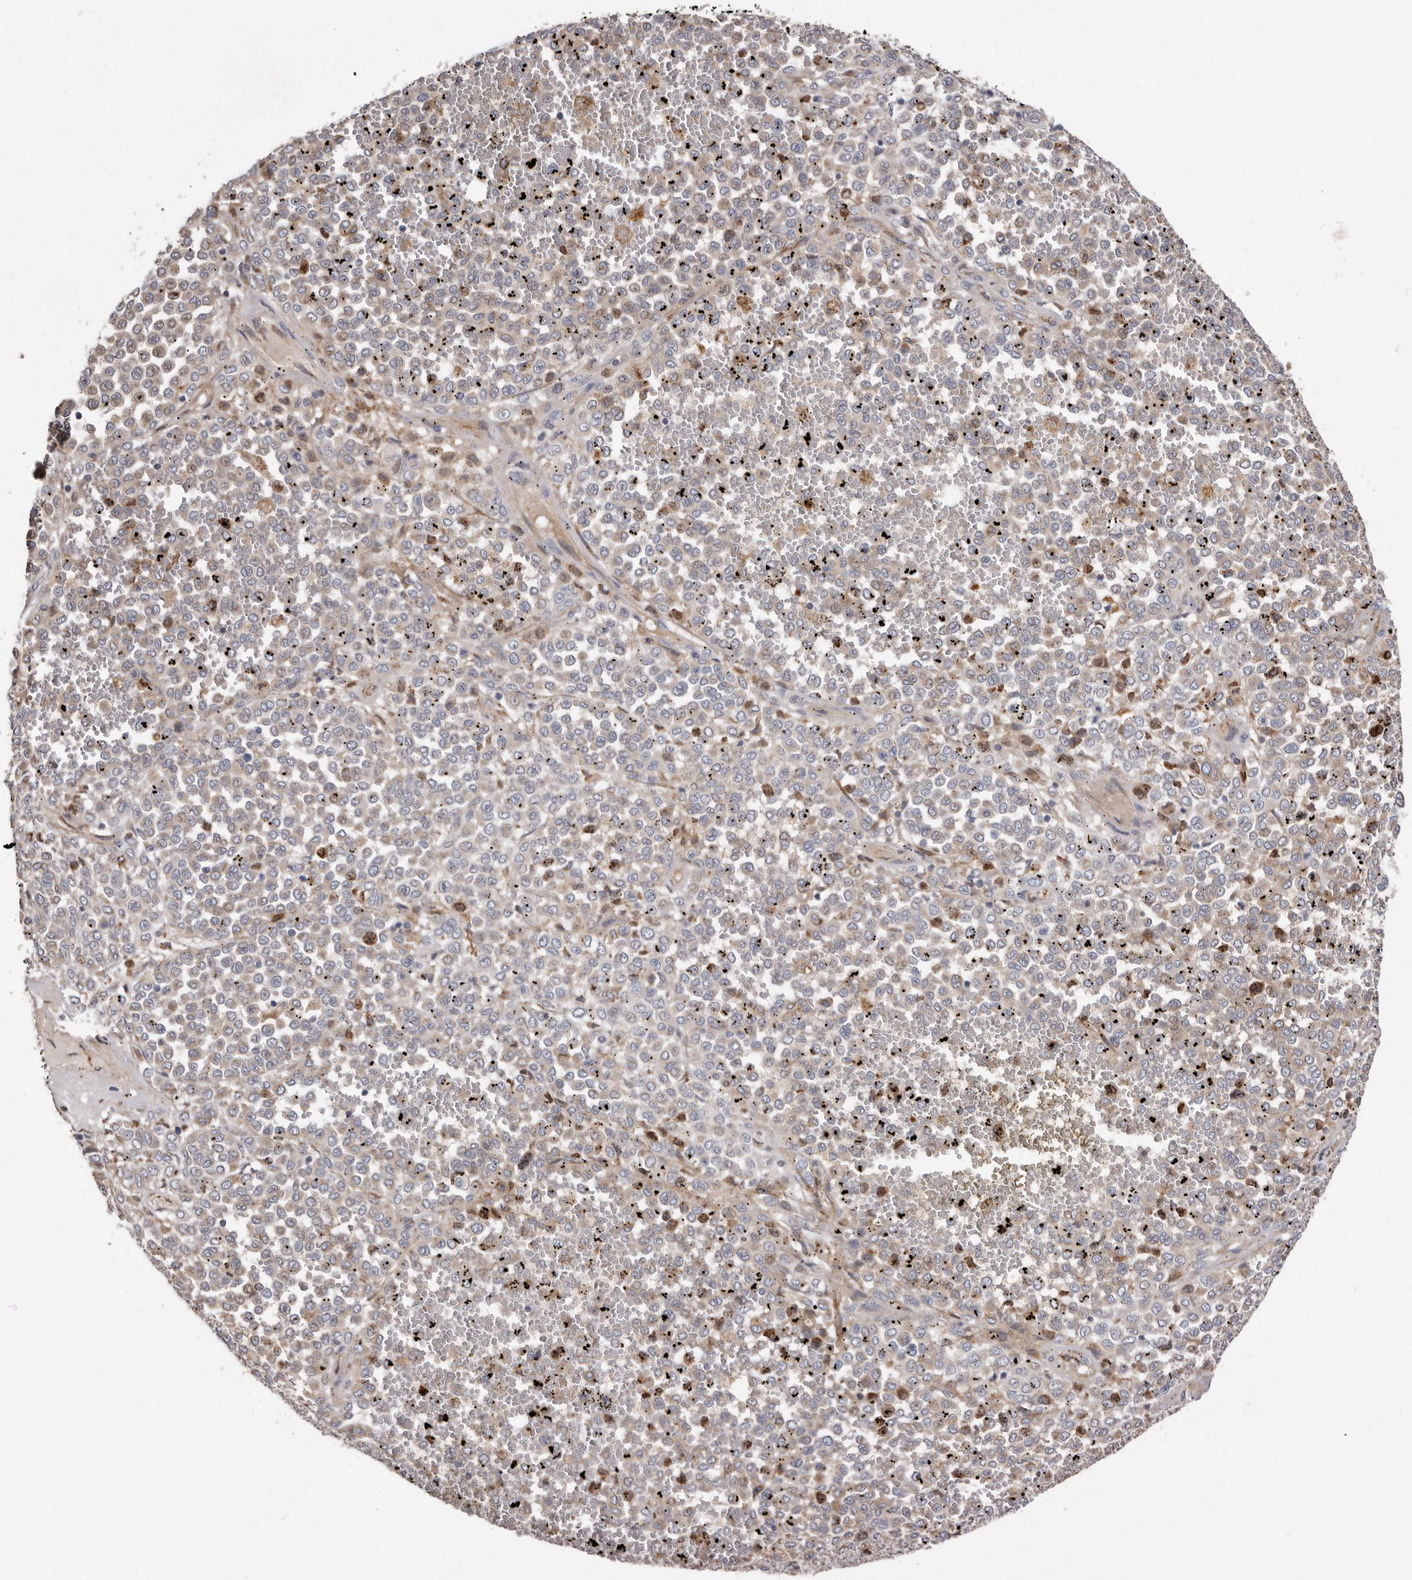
{"staining": {"intensity": "weak", "quantity": "25%-75%", "location": "cytoplasmic/membranous"}, "tissue": "melanoma", "cell_type": "Tumor cells", "image_type": "cancer", "snomed": [{"axis": "morphology", "description": "Malignant melanoma, Metastatic site"}, {"axis": "topography", "description": "Pancreas"}], "caption": "Melanoma tissue shows weak cytoplasmic/membranous staining in about 25%-75% of tumor cells (IHC, brightfield microscopy, high magnification).", "gene": "ASIC5", "patient": {"sex": "female", "age": 30}}